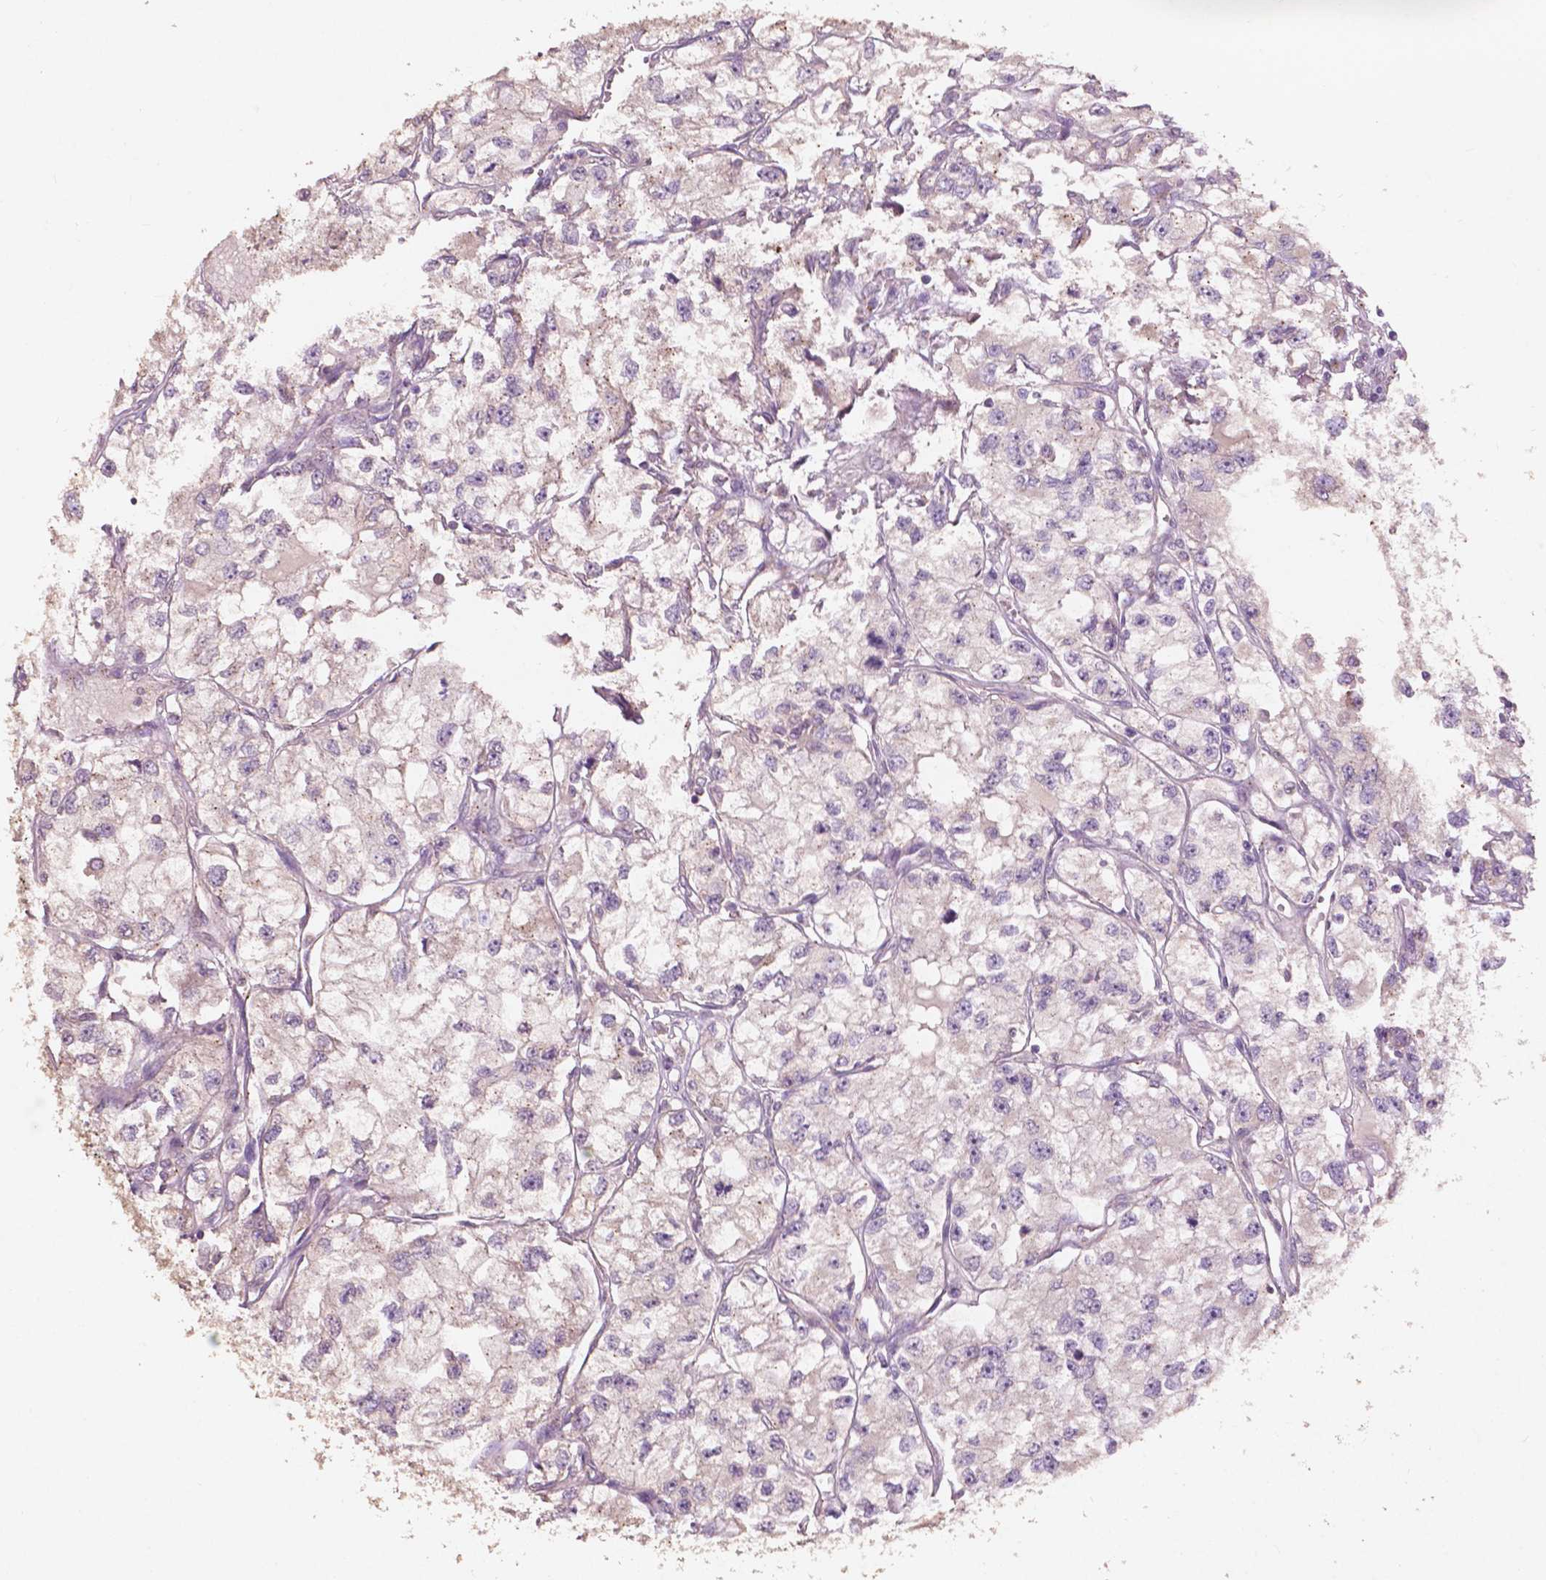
{"staining": {"intensity": "weak", "quantity": "<25%", "location": "cytoplasmic/membranous"}, "tissue": "renal cancer", "cell_type": "Tumor cells", "image_type": "cancer", "snomed": [{"axis": "morphology", "description": "Adenocarcinoma, NOS"}, {"axis": "topography", "description": "Kidney"}], "caption": "Tumor cells are negative for protein expression in human adenocarcinoma (renal). (Immunohistochemistry (ihc), brightfield microscopy, high magnification).", "gene": "CHPT1", "patient": {"sex": "female", "age": 59}}